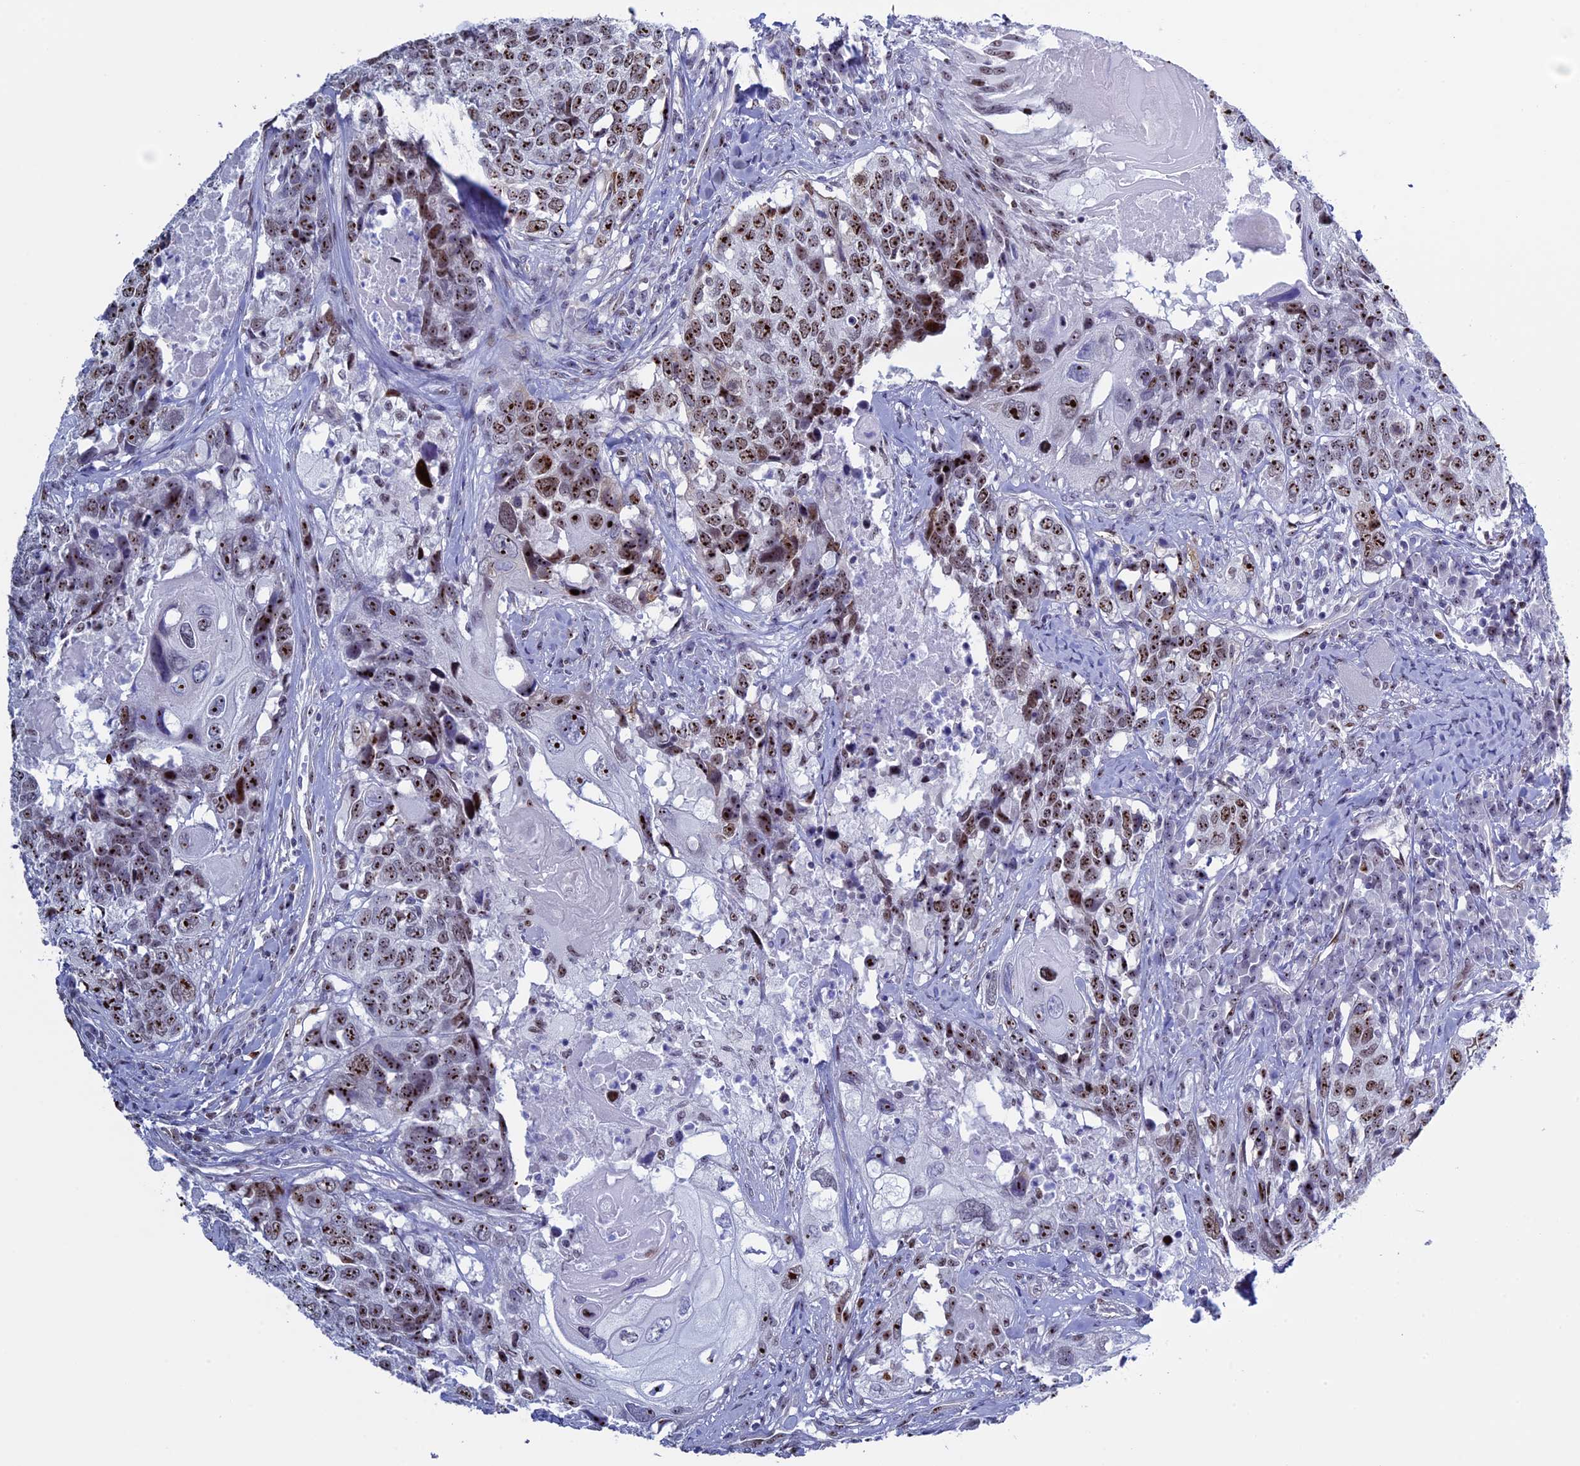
{"staining": {"intensity": "strong", "quantity": ">75%", "location": "nuclear"}, "tissue": "head and neck cancer", "cell_type": "Tumor cells", "image_type": "cancer", "snomed": [{"axis": "morphology", "description": "Squamous cell carcinoma, NOS"}, {"axis": "topography", "description": "Head-Neck"}], "caption": "Head and neck squamous cell carcinoma stained with immunohistochemistry (IHC) demonstrates strong nuclear expression in about >75% of tumor cells. The protein of interest is shown in brown color, while the nuclei are stained blue.", "gene": "CCDC86", "patient": {"sex": "male", "age": 66}}